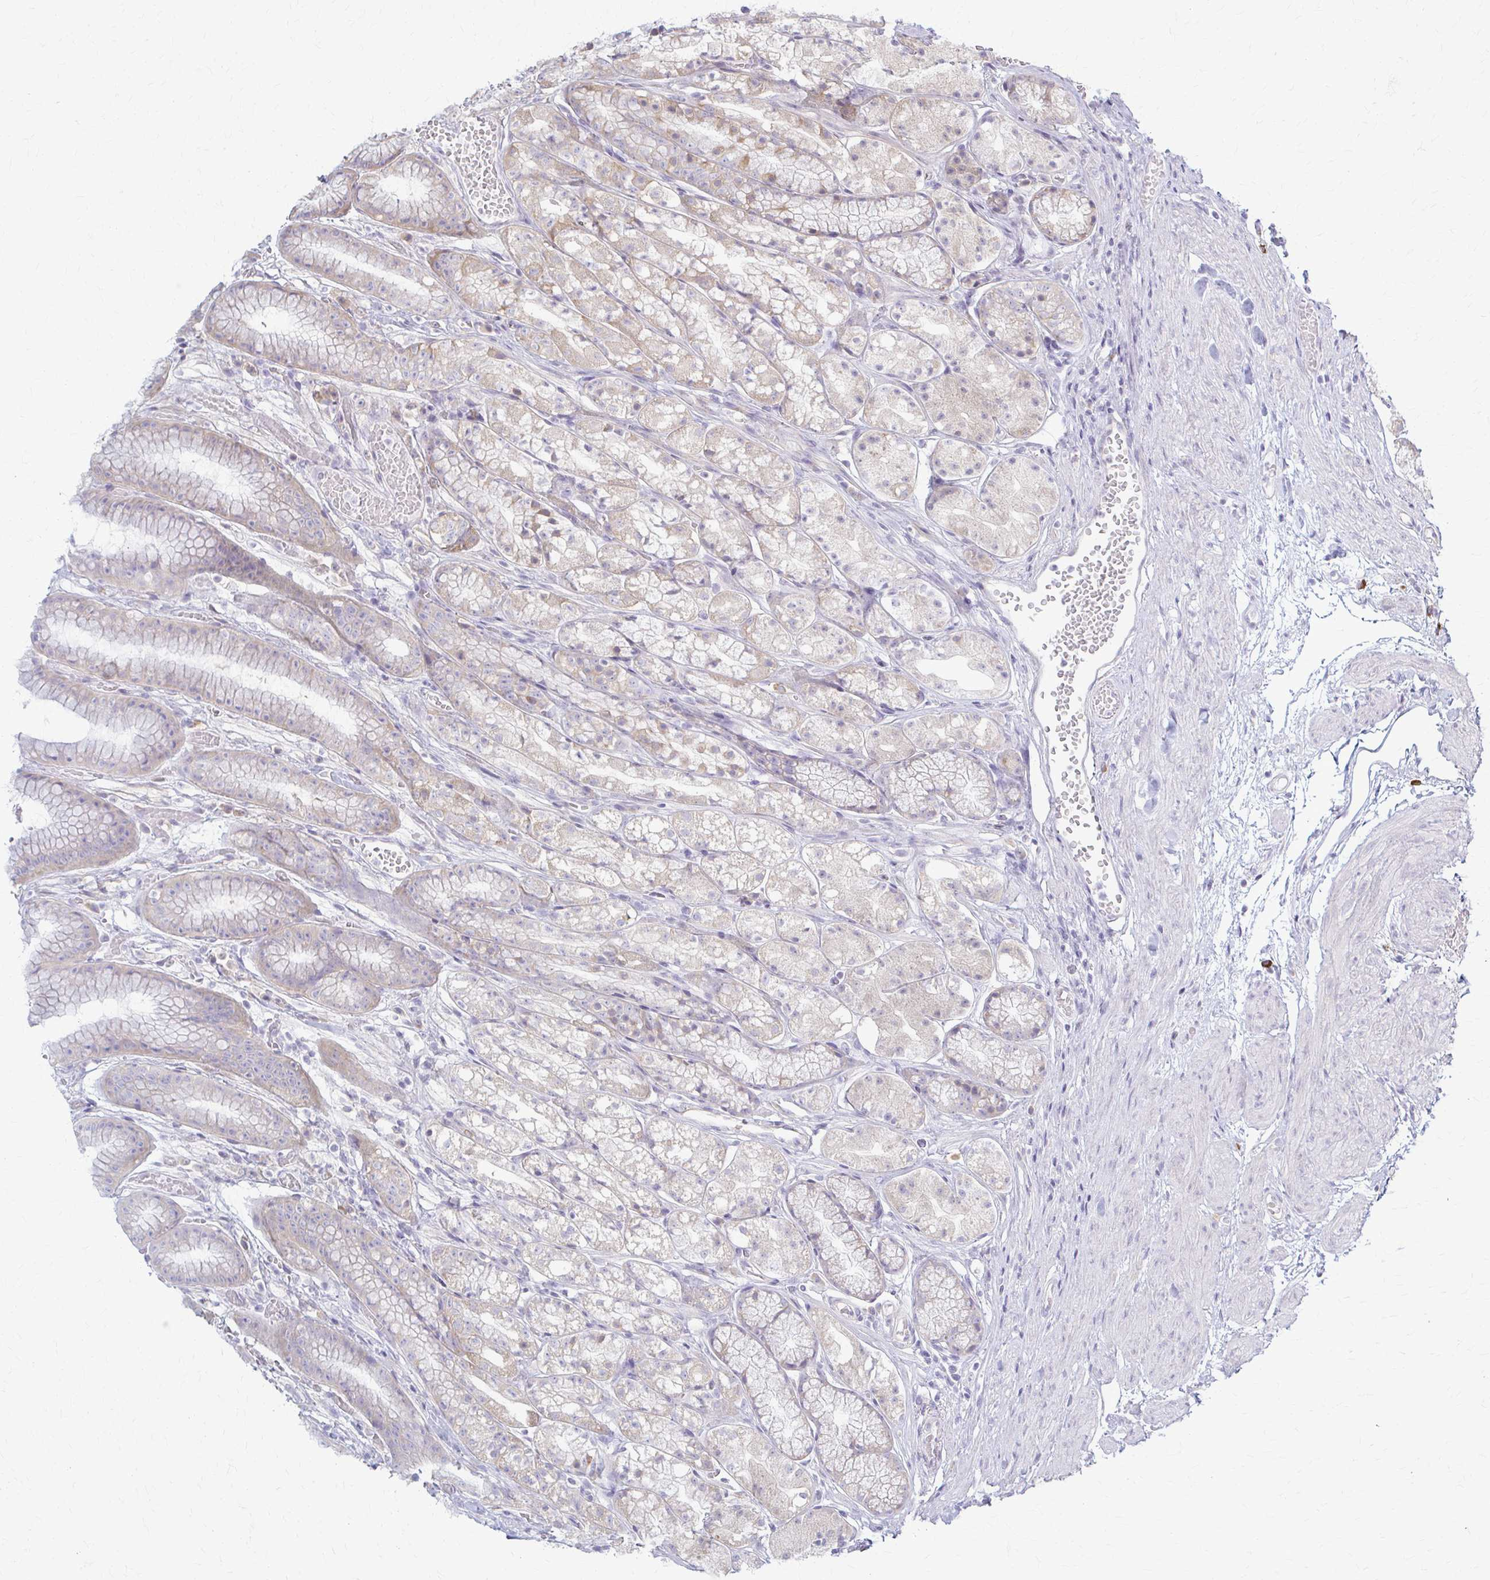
{"staining": {"intensity": "weak", "quantity": "<25%", "location": "cytoplasmic/membranous"}, "tissue": "stomach", "cell_type": "Glandular cells", "image_type": "normal", "snomed": [{"axis": "morphology", "description": "Normal tissue, NOS"}, {"axis": "topography", "description": "Smooth muscle"}, {"axis": "topography", "description": "Stomach"}], "caption": "Micrograph shows no significant protein expression in glandular cells of normal stomach.", "gene": "PRKRA", "patient": {"sex": "male", "age": 70}}